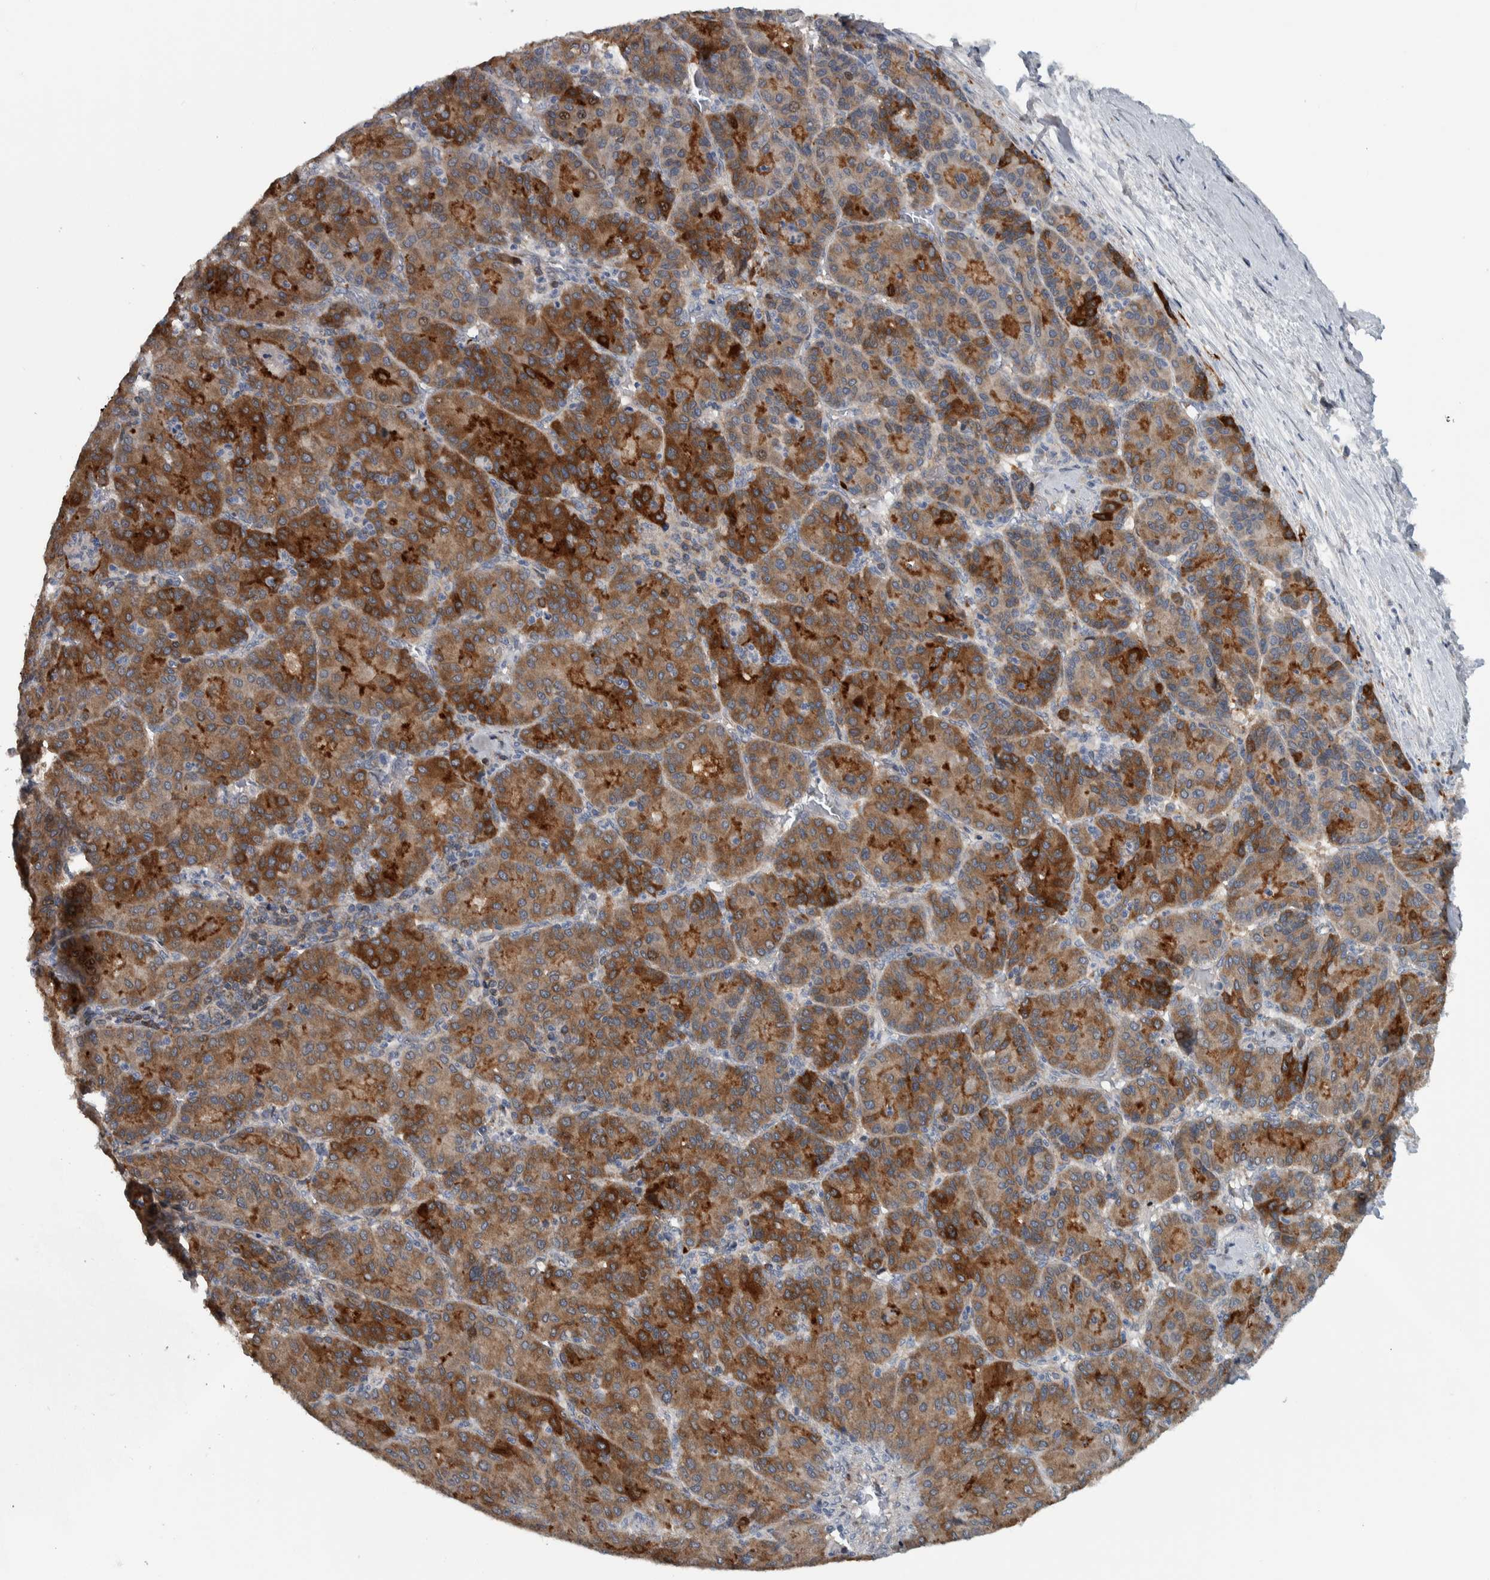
{"staining": {"intensity": "moderate", "quantity": ">75%", "location": "cytoplasmic/membranous"}, "tissue": "liver cancer", "cell_type": "Tumor cells", "image_type": "cancer", "snomed": [{"axis": "morphology", "description": "Carcinoma, Hepatocellular, NOS"}, {"axis": "topography", "description": "Liver"}], "caption": "A brown stain labels moderate cytoplasmic/membranous positivity of a protein in liver hepatocellular carcinoma tumor cells. The staining was performed using DAB (3,3'-diaminobenzidine), with brown indicating positive protein expression. Nuclei are stained blue with hematoxylin.", "gene": "BAIAP2L1", "patient": {"sex": "male", "age": 65}}